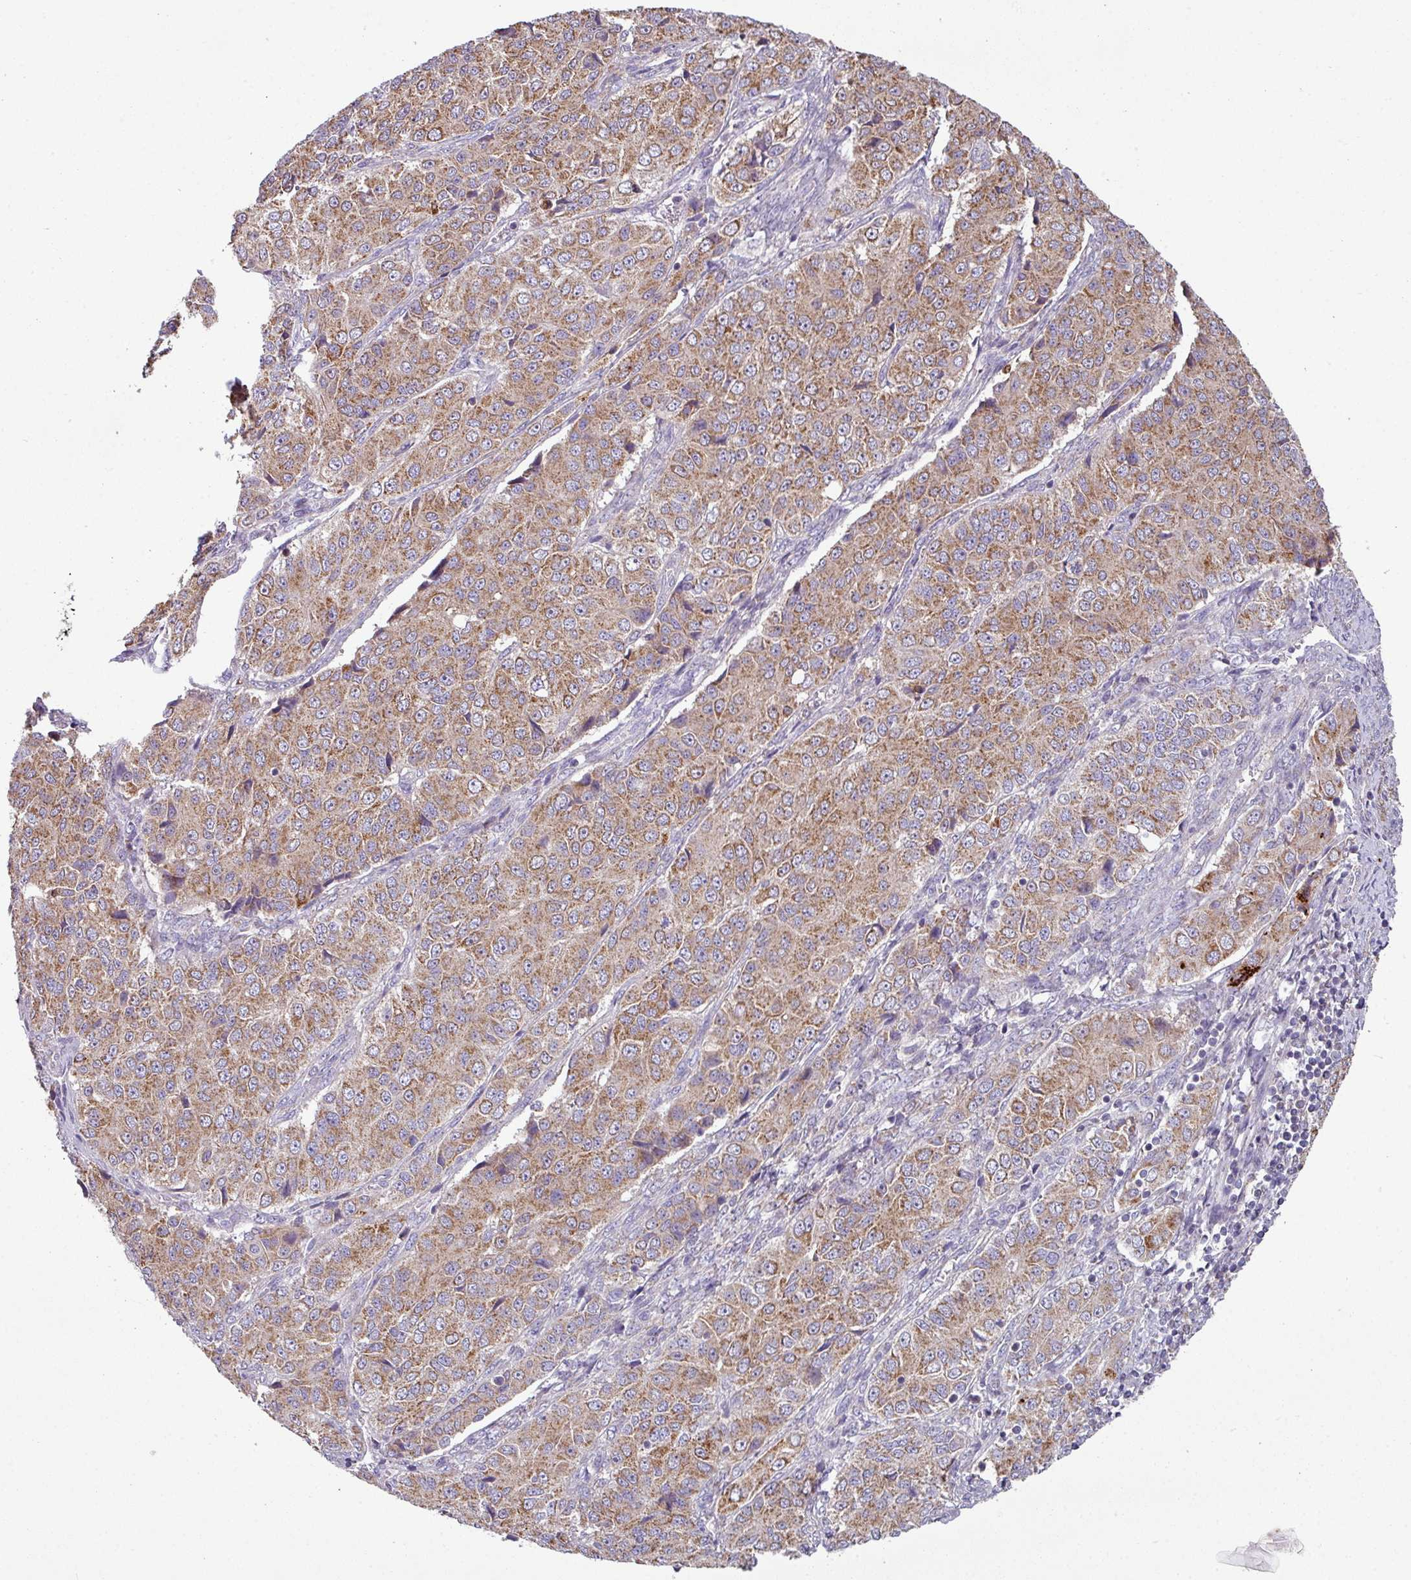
{"staining": {"intensity": "moderate", "quantity": ">75%", "location": "cytoplasmic/membranous"}, "tissue": "ovarian cancer", "cell_type": "Tumor cells", "image_type": "cancer", "snomed": [{"axis": "morphology", "description": "Carcinoma, endometroid"}, {"axis": "topography", "description": "Ovary"}], "caption": "Protein staining shows moderate cytoplasmic/membranous expression in about >75% of tumor cells in ovarian cancer. The staining is performed using DAB (3,3'-diaminobenzidine) brown chromogen to label protein expression. The nuclei are counter-stained blue using hematoxylin.", "gene": "LRRC9", "patient": {"sex": "female", "age": 51}}